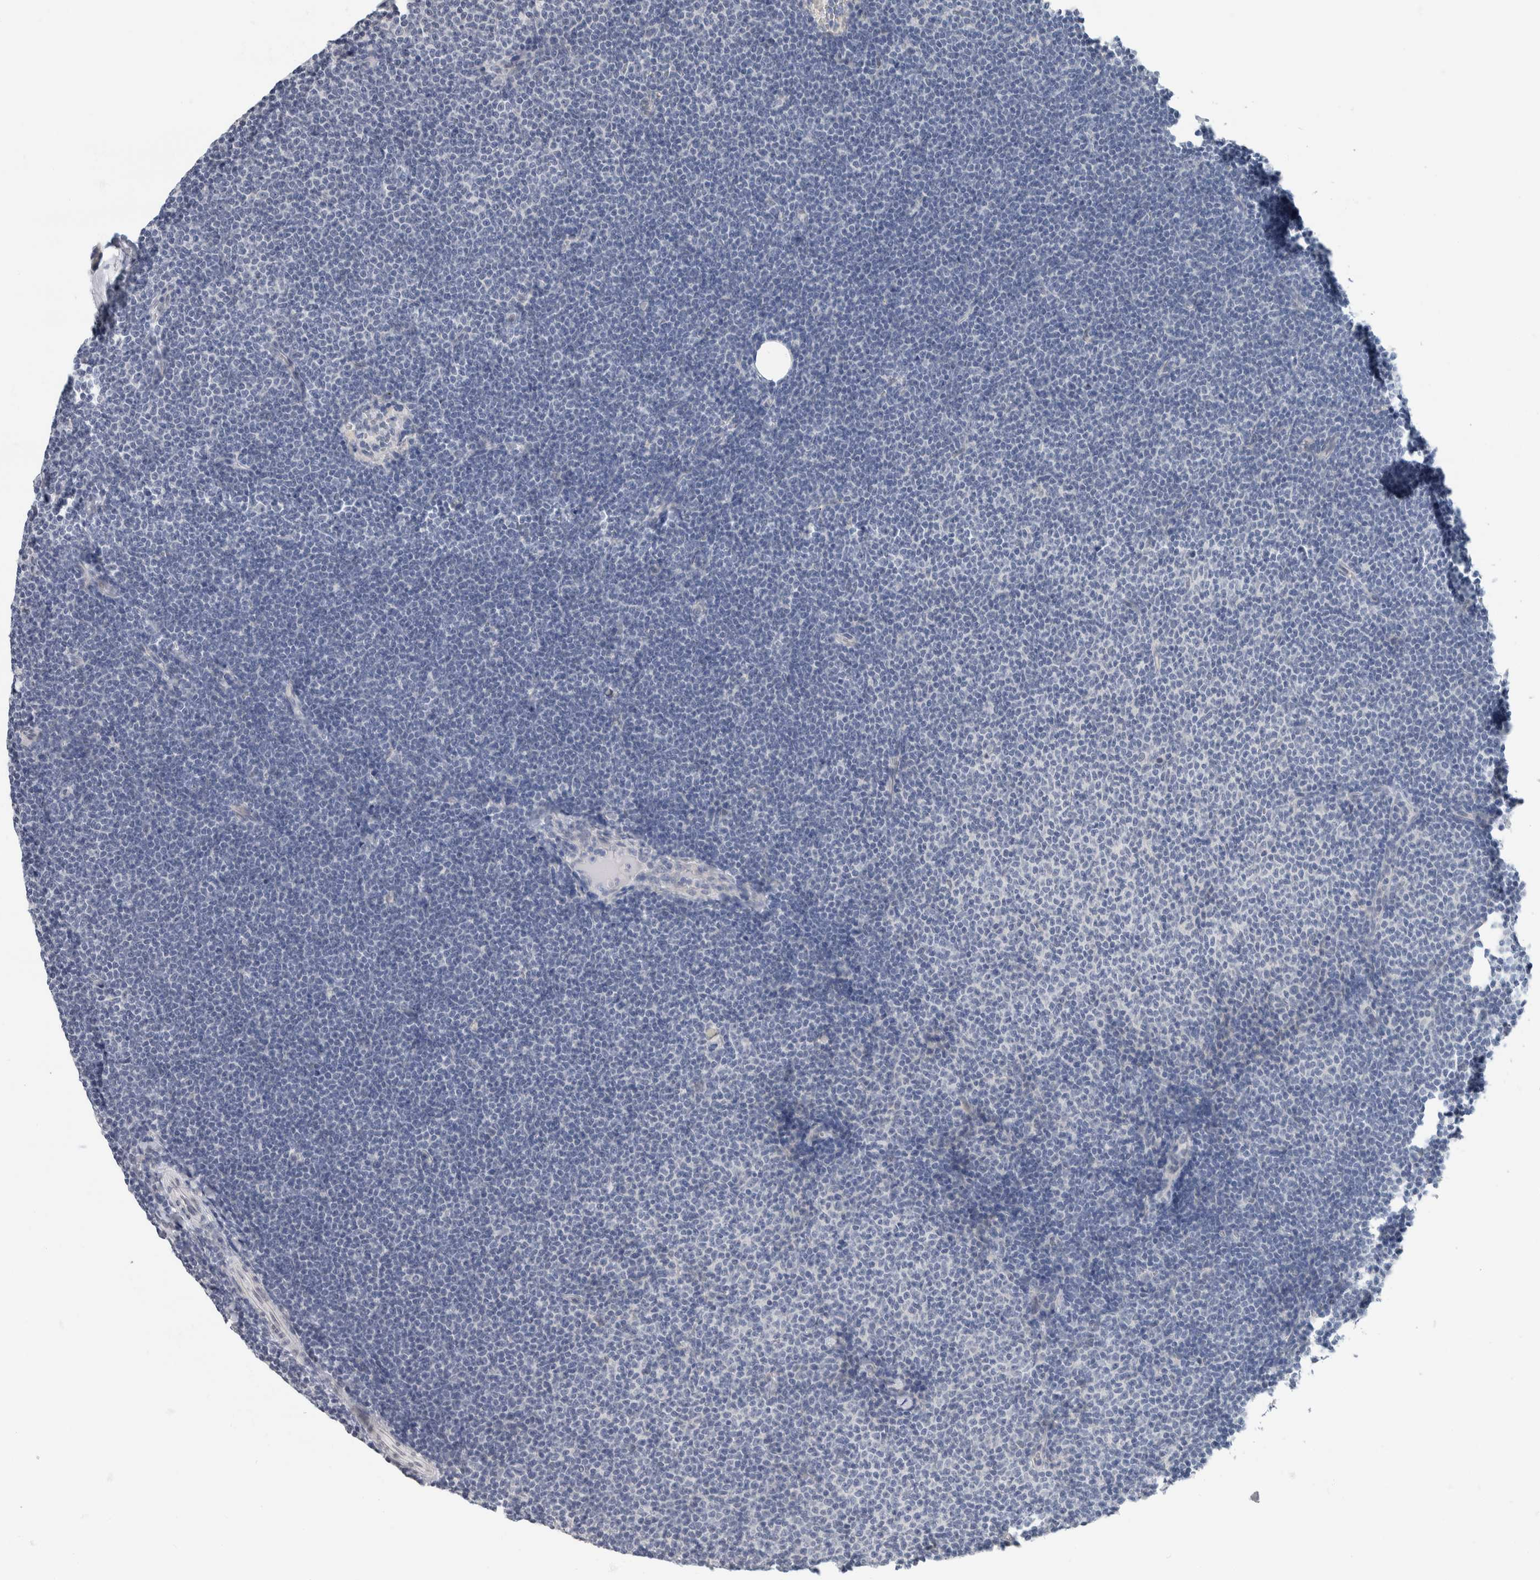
{"staining": {"intensity": "negative", "quantity": "none", "location": "none"}, "tissue": "lymphoma", "cell_type": "Tumor cells", "image_type": "cancer", "snomed": [{"axis": "morphology", "description": "Malignant lymphoma, non-Hodgkin's type, Low grade"}, {"axis": "topography", "description": "Lymph node"}], "caption": "IHC of malignant lymphoma, non-Hodgkin's type (low-grade) displays no expression in tumor cells.", "gene": "NEFM", "patient": {"sex": "female", "age": 53}}